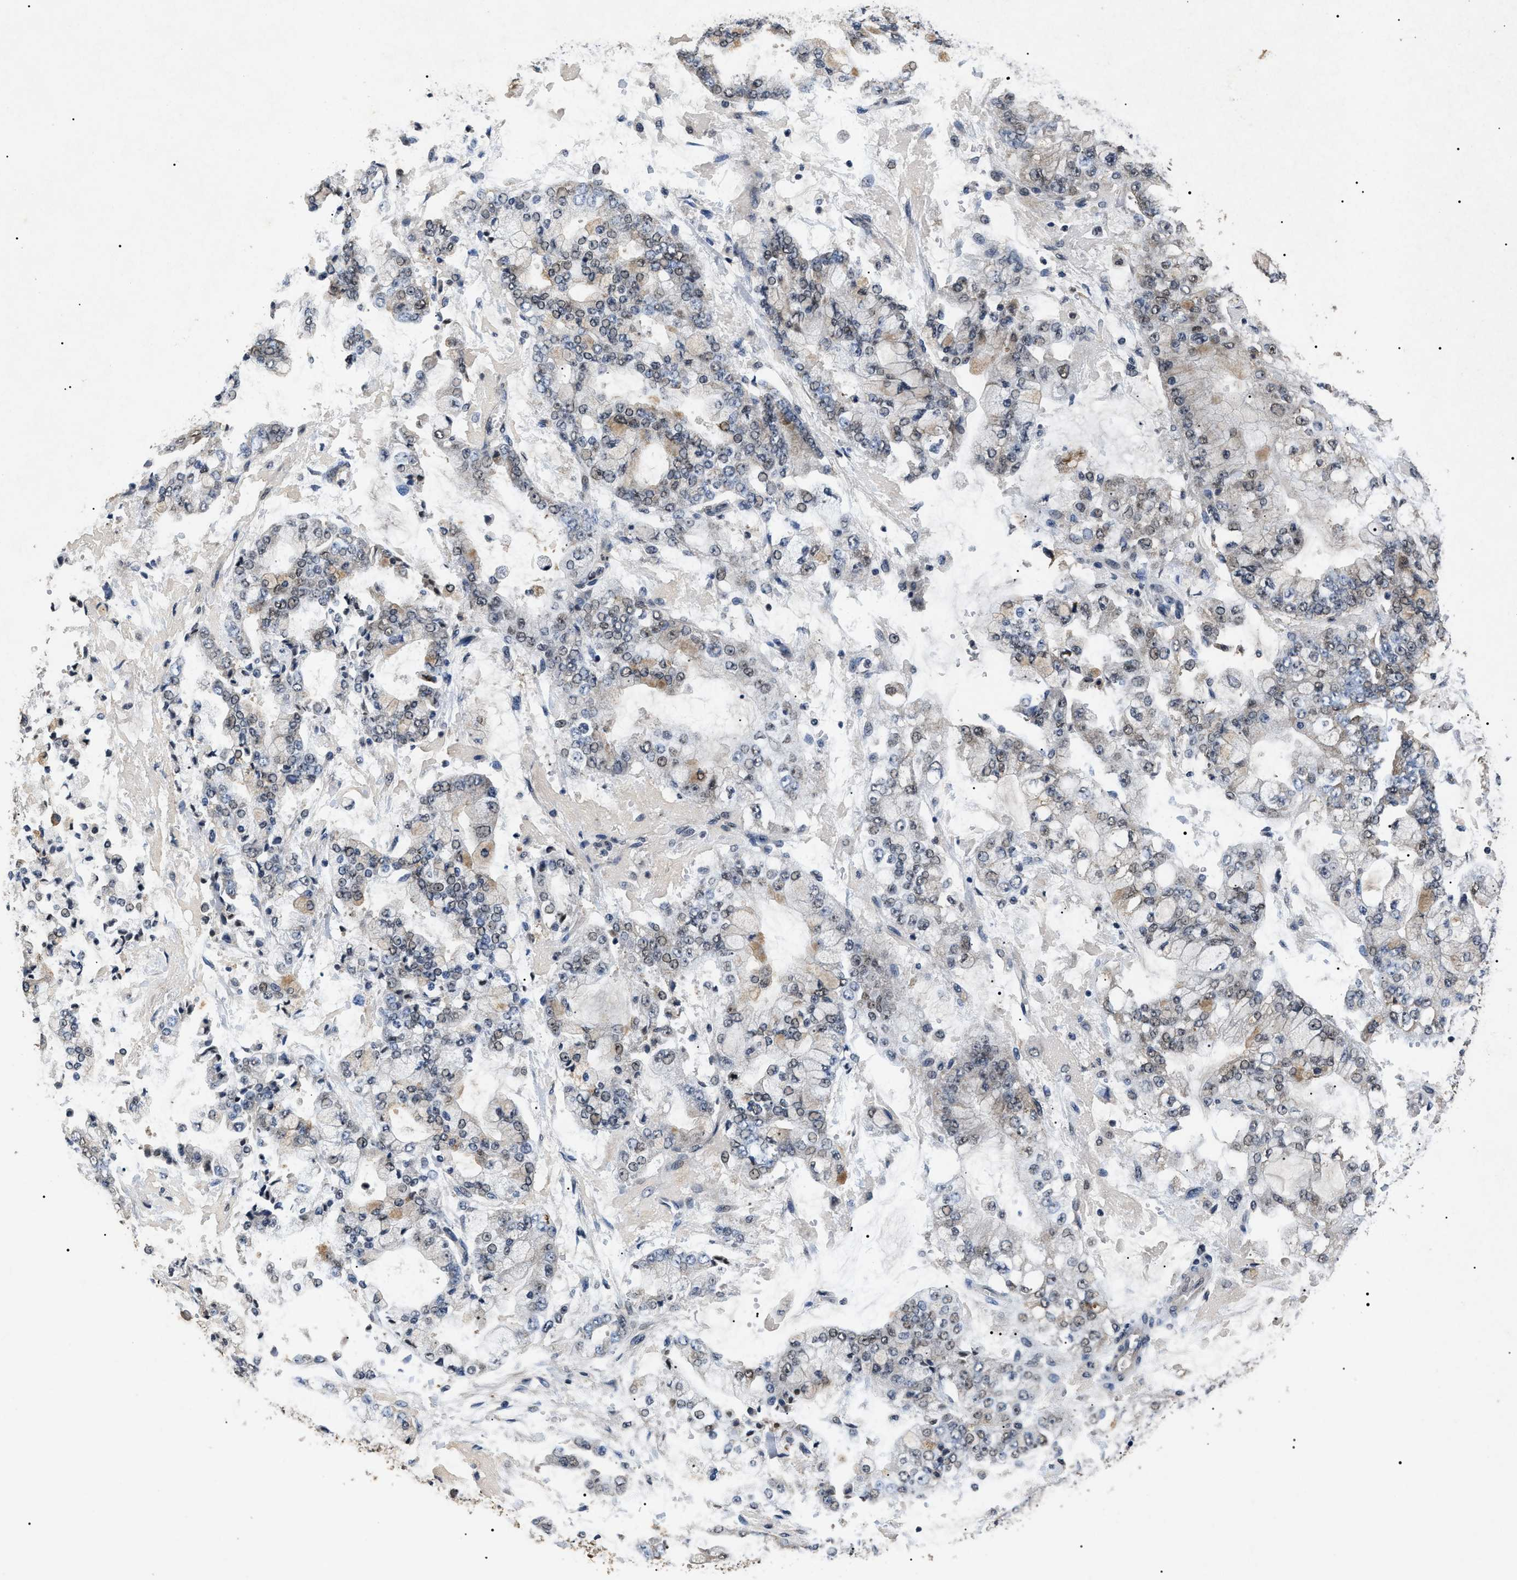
{"staining": {"intensity": "weak", "quantity": "<25%", "location": "nuclear"}, "tissue": "stomach cancer", "cell_type": "Tumor cells", "image_type": "cancer", "snomed": [{"axis": "morphology", "description": "Adenocarcinoma, NOS"}, {"axis": "topography", "description": "Stomach"}], "caption": "High magnification brightfield microscopy of stomach cancer (adenocarcinoma) stained with DAB (brown) and counterstained with hematoxylin (blue): tumor cells show no significant expression. The staining was performed using DAB to visualize the protein expression in brown, while the nuclei were stained in blue with hematoxylin (Magnification: 20x).", "gene": "ANP32E", "patient": {"sex": "male", "age": 76}}